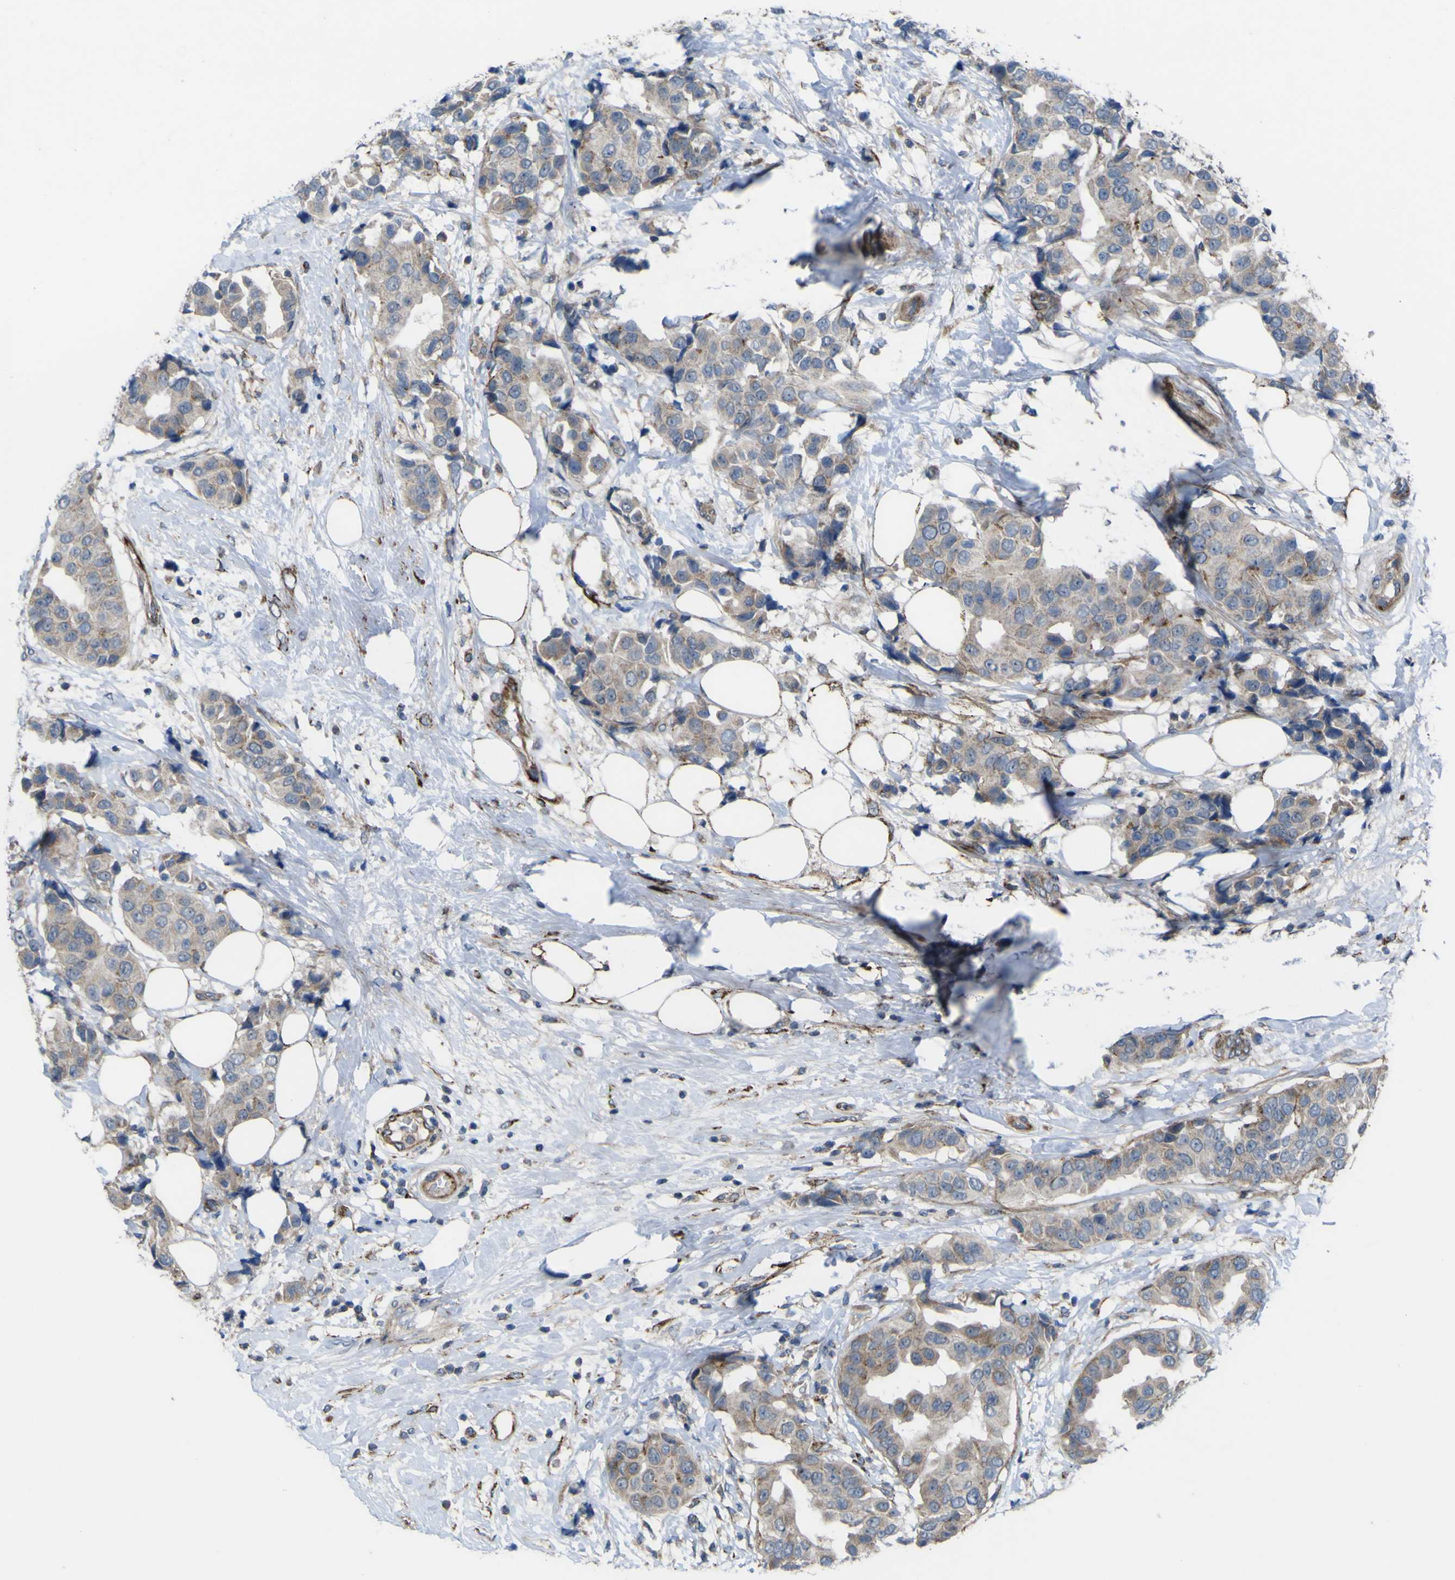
{"staining": {"intensity": "weak", "quantity": "25%-75%", "location": "cytoplasmic/membranous"}, "tissue": "breast cancer", "cell_type": "Tumor cells", "image_type": "cancer", "snomed": [{"axis": "morphology", "description": "Normal tissue, NOS"}, {"axis": "morphology", "description": "Duct carcinoma"}, {"axis": "topography", "description": "Breast"}], "caption": "The micrograph displays staining of breast infiltrating ductal carcinoma, revealing weak cytoplasmic/membranous protein expression (brown color) within tumor cells.", "gene": "GPLD1", "patient": {"sex": "female", "age": 39}}